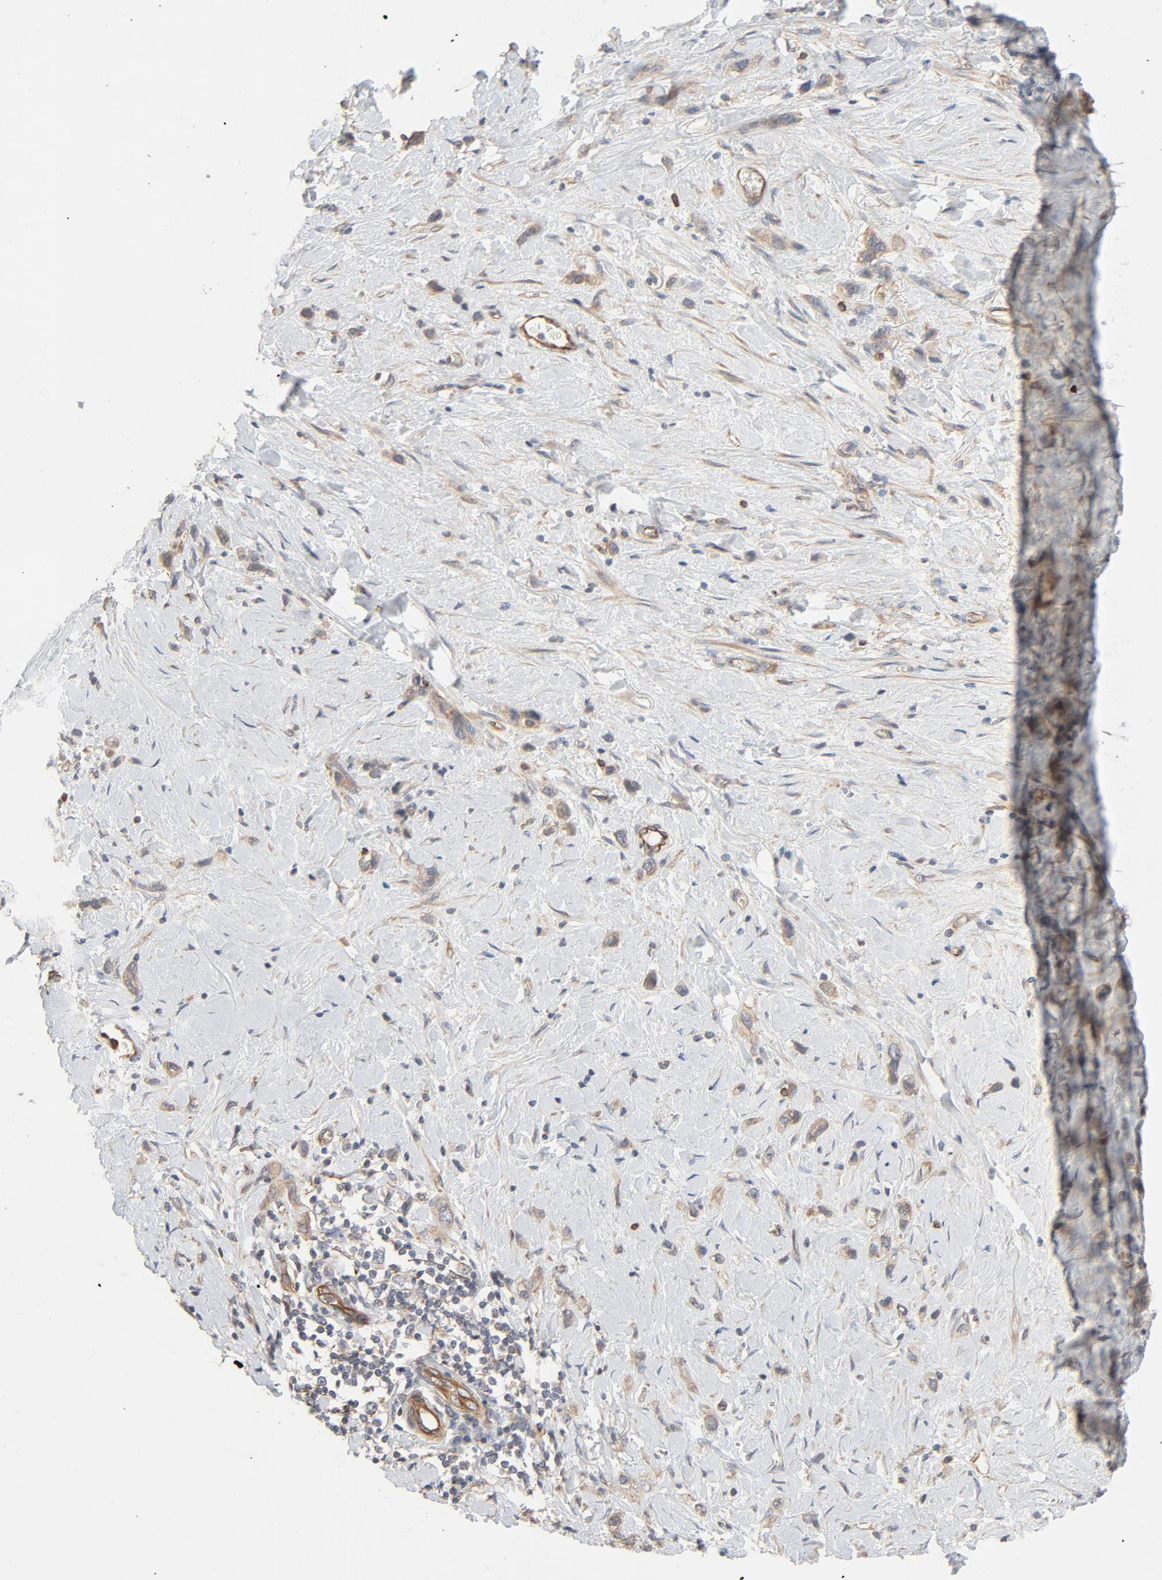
{"staining": {"intensity": "moderate", "quantity": ">75%", "location": "cytoplasmic/membranous"}, "tissue": "stomach cancer", "cell_type": "Tumor cells", "image_type": "cancer", "snomed": [{"axis": "morphology", "description": "Normal tissue, NOS"}, {"axis": "morphology", "description": "Adenocarcinoma, NOS"}, {"axis": "morphology", "description": "Adenocarcinoma, High grade"}, {"axis": "topography", "description": "Stomach, upper"}, {"axis": "topography", "description": "Stomach"}], "caption": "Immunohistochemical staining of stomach adenocarcinoma reveals moderate cytoplasmic/membranous protein positivity in approximately >75% of tumor cells.", "gene": "TRIOBP", "patient": {"sex": "female", "age": 65}}